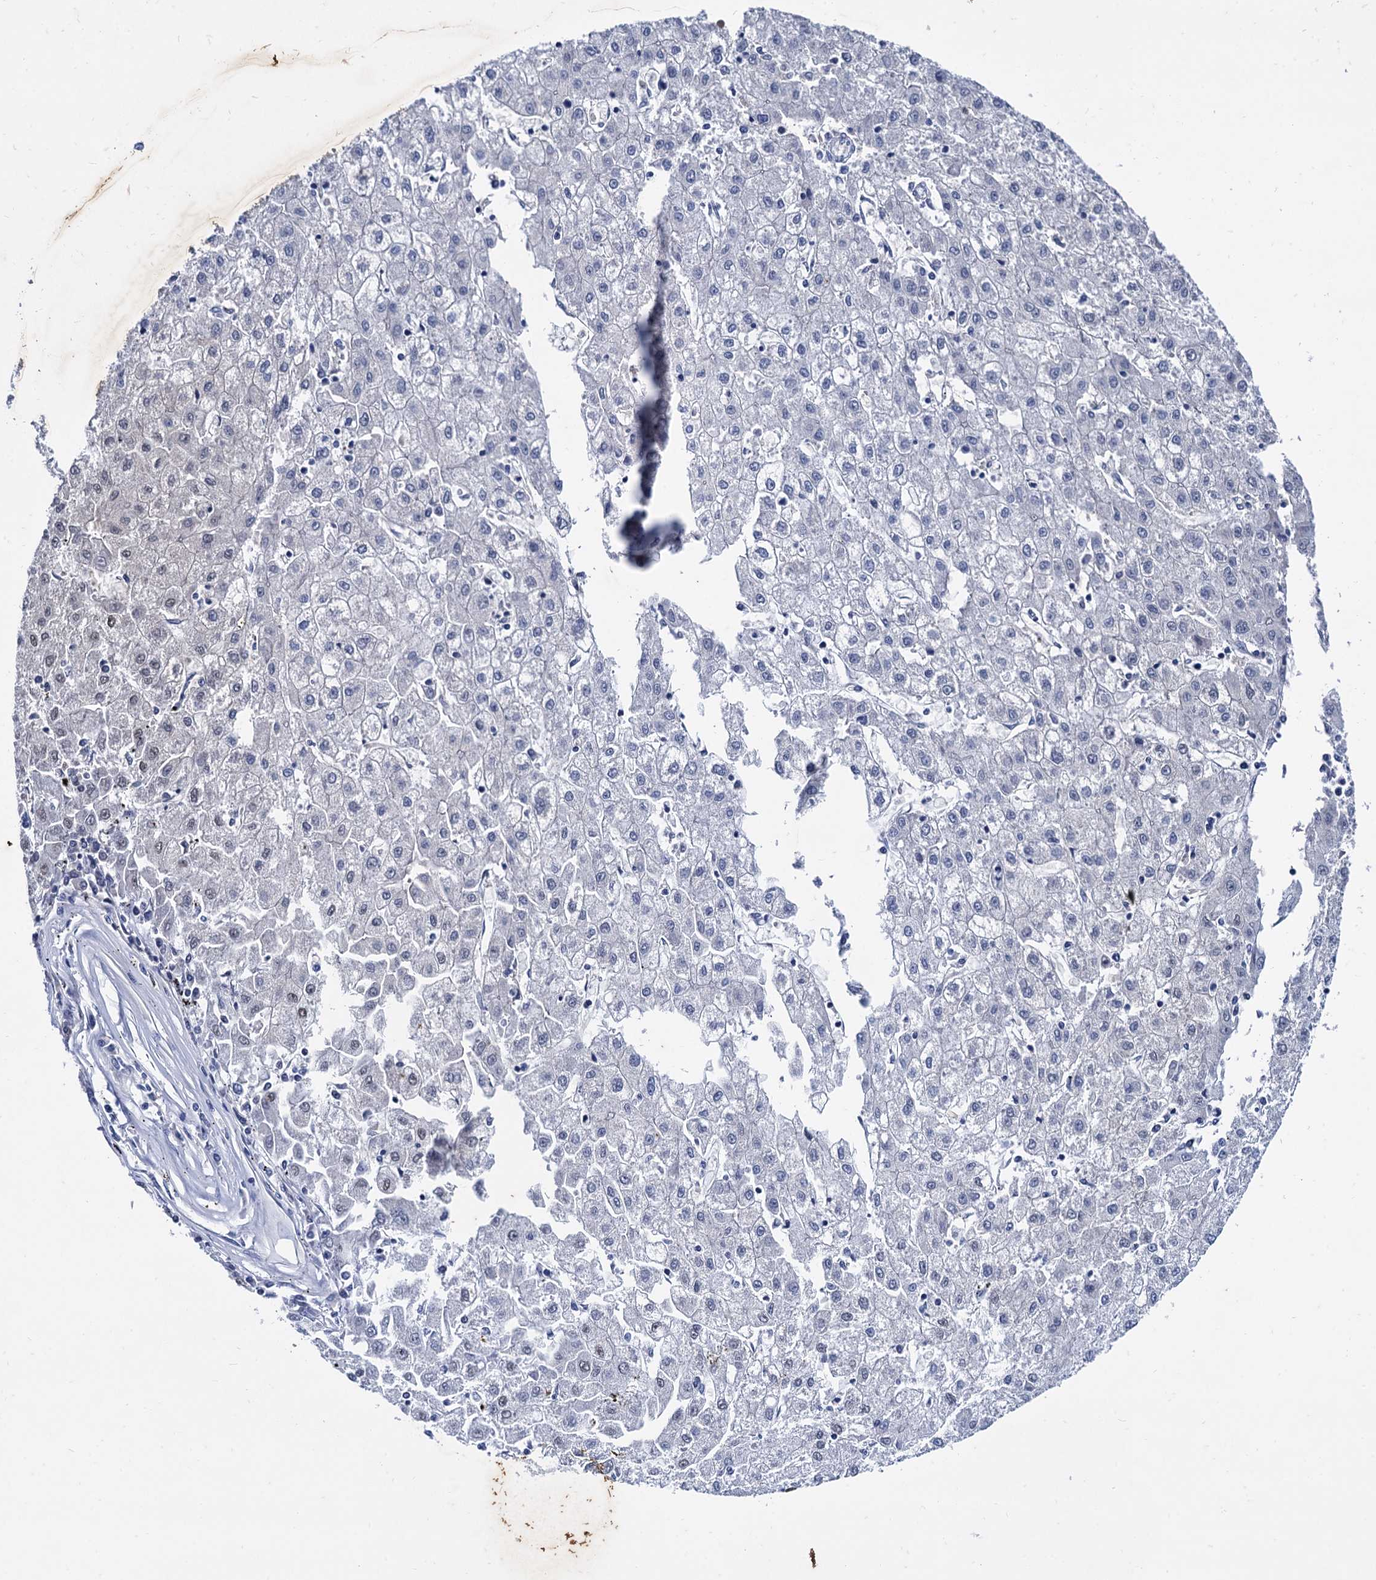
{"staining": {"intensity": "negative", "quantity": "none", "location": "none"}, "tissue": "liver cancer", "cell_type": "Tumor cells", "image_type": "cancer", "snomed": [{"axis": "morphology", "description": "Carcinoma, Hepatocellular, NOS"}, {"axis": "topography", "description": "Liver"}], "caption": "Liver cancer was stained to show a protein in brown. There is no significant staining in tumor cells.", "gene": "TMEM72", "patient": {"sex": "male", "age": 72}}